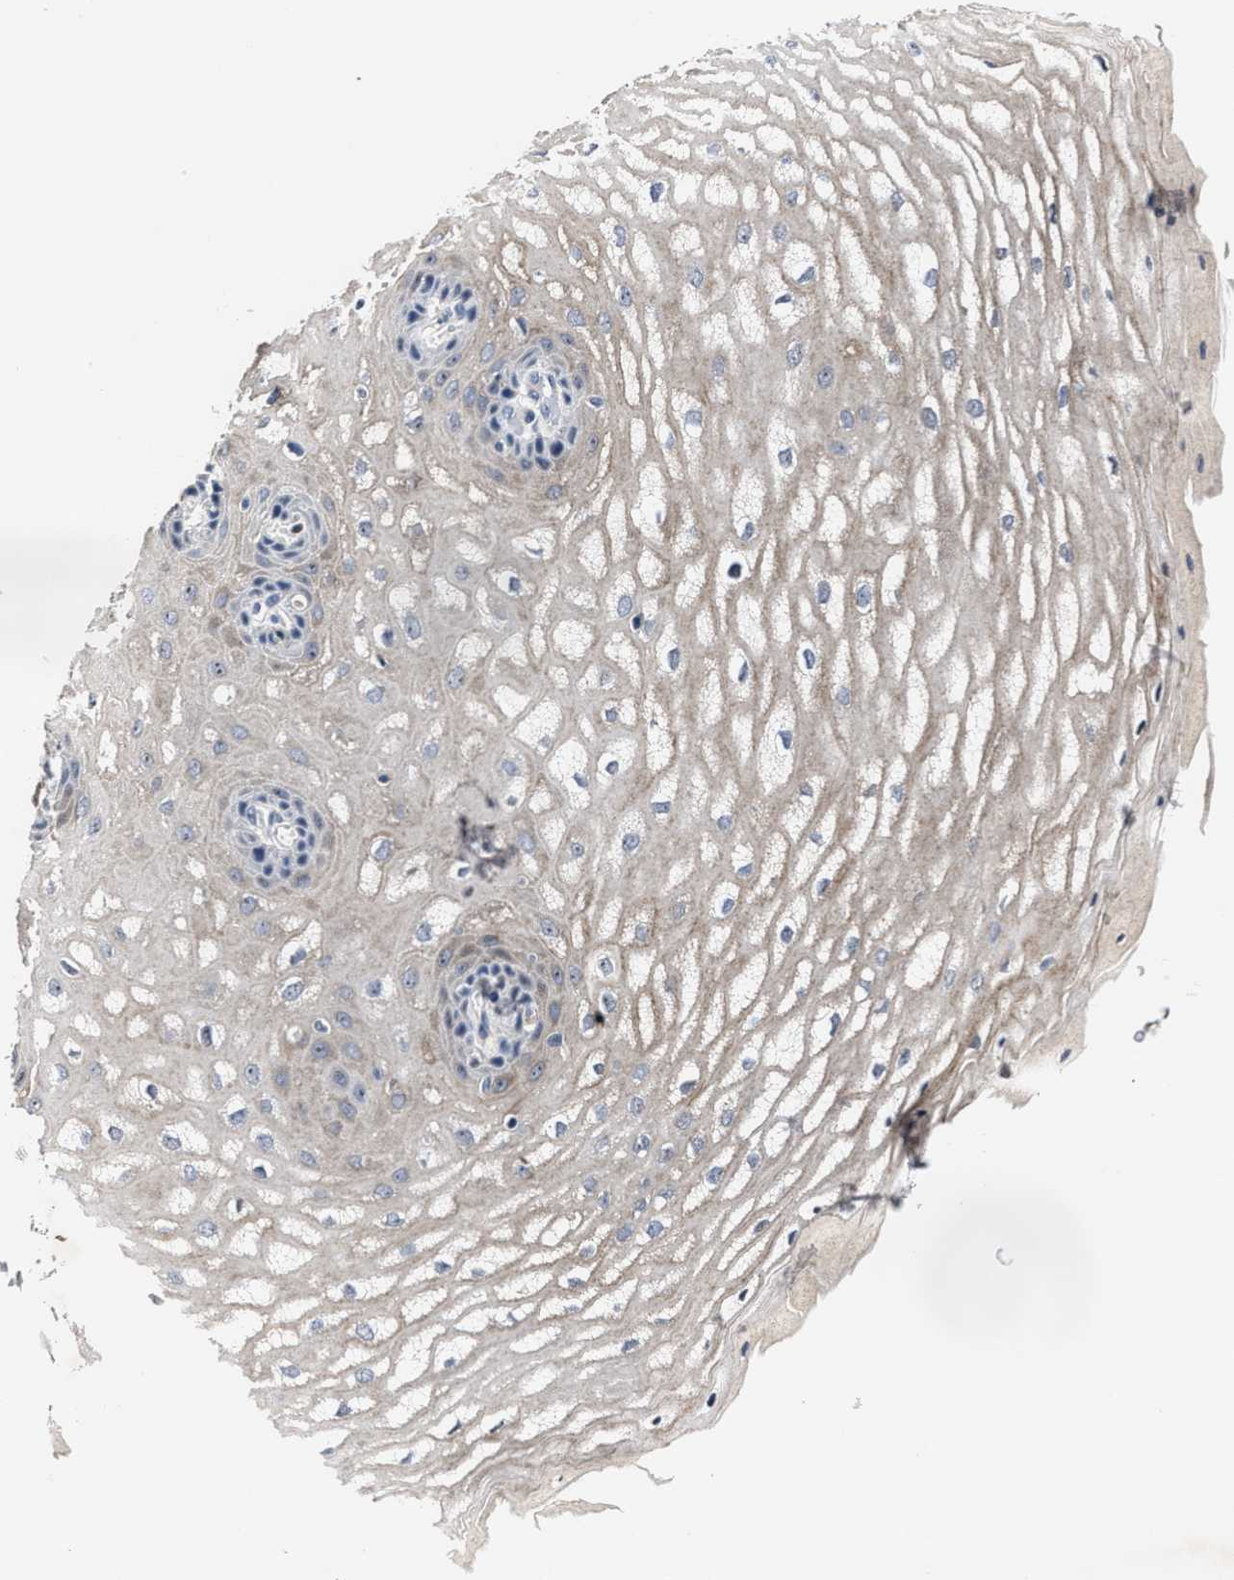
{"staining": {"intensity": "weak", "quantity": ">75%", "location": "cytoplasmic/membranous"}, "tissue": "esophagus", "cell_type": "Squamous epithelial cells", "image_type": "normal", "snomed": [{"axis": "morphology", "description": "Normal tissue, NOS"}, {"axis": "topography", "description": "Esophagus"}], "caption": "Immunohistochemistry photomicrograph of benign esophagus: esophagus stained using immunohistochemistry shows low levels of weak protein expression localized specifically in the cytoplasmic/membranous of squamous epithelial cells, appearing as a cytoplasmic/membranous brown color.", "gene": "RSBN1L", "patient": {"sex": "male", "age": 54}}